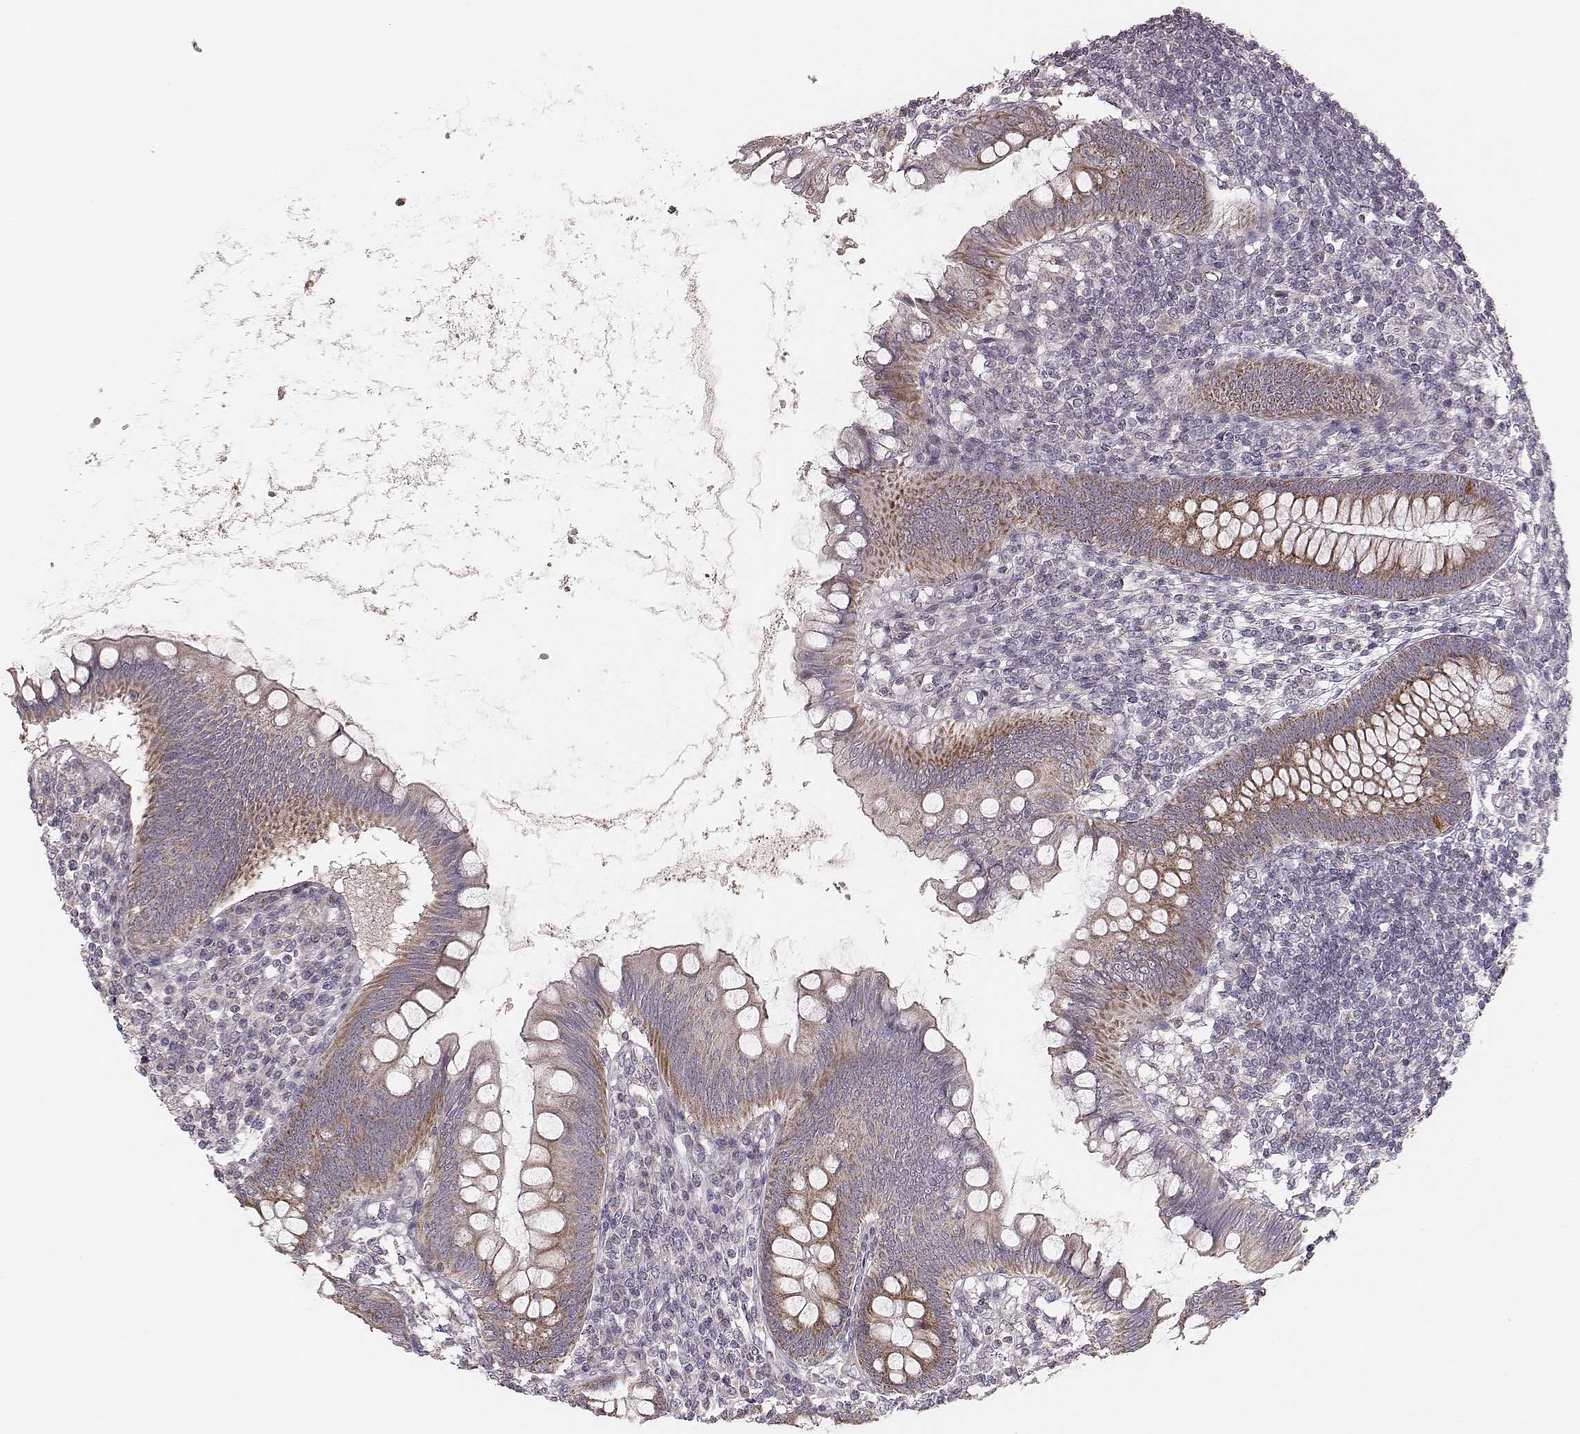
{"staining": {"intensity": "moderate", "quantity": ">75%", "location": "cytoplasmic/membranous"}, "tissue": "appendix", "cell_type": "Glandular cells", "image_type": "normal", "snomed": [{"axis": "morphology", "description": "Normal tissue, NOS"}, {"axis": "topography", "description": "Appendix"}], "caption": "An immunohistochemistry (IHC) histopathology image of unremarkable tissue is shown. Protein staining in brown highlights moderate cytoplasmic/membranous positivity in appendix within glandular cells.", "gene": "MRPS27", "patient": {"sex": "female", "age": 57}}